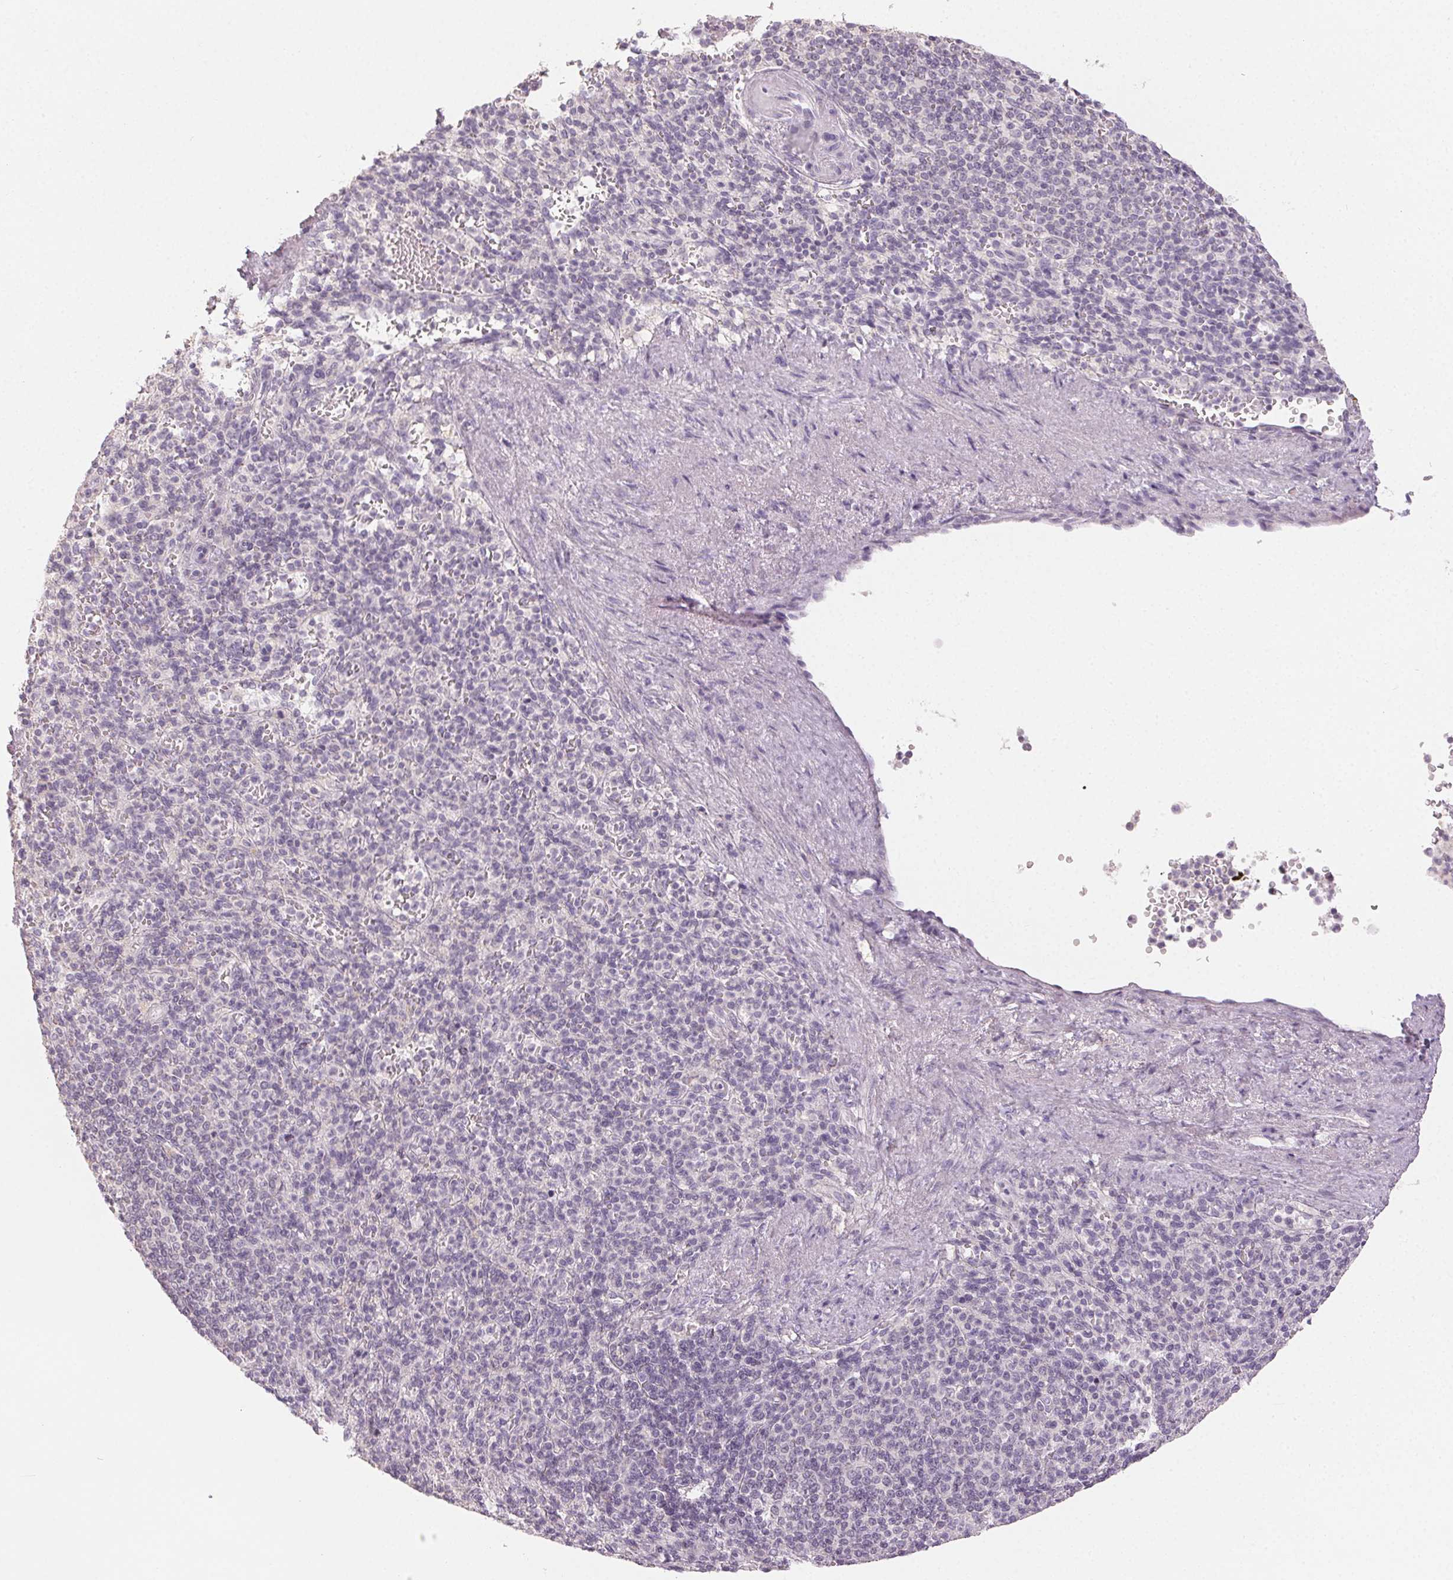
{"staining": {"intensity": "negative", "quantity": "none", "location": "none"}, "tissue": "spleen", "cell_type": "Cells in red pulp", "image_type": "normal", "snomed": [{"axis": "morphology", "description": "Normal tissue, NOS"}, {"axis": "topography", "description": "Spleen"}], "caption": "Spleen was stained to show a protein in brown. There is no significant staining in cells in red pulp. (DAB immunohistochemistry (IHC) visualized using brightfield microscopy, high magnification).", "gene": "LVRN", "patient": {"sex": "female", "age": 74}}